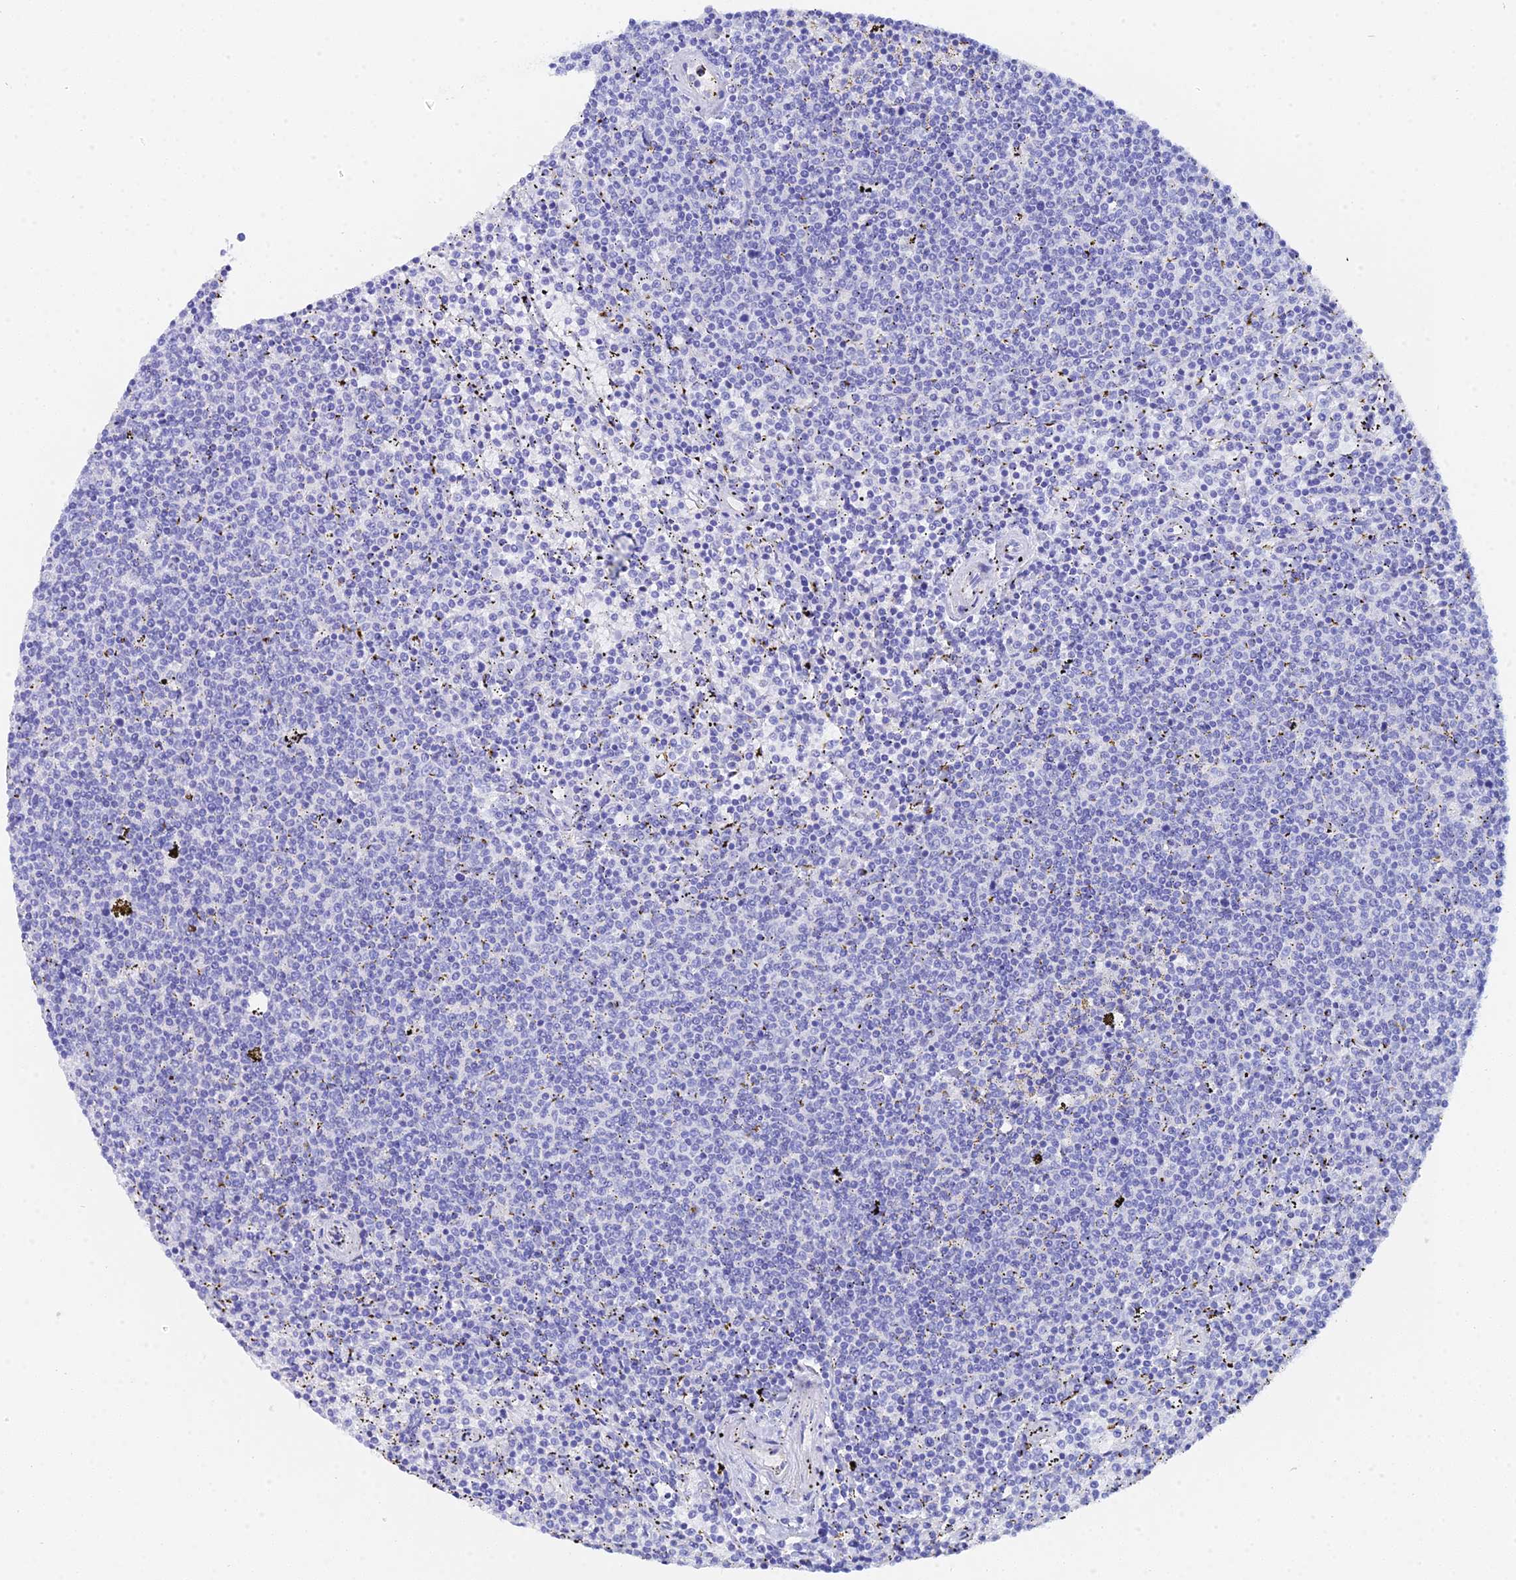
{"staining": {"intensity": "negative", "quantity": "none", "location": "none"}, "tissue": "lymphoma", "cell_type": "Tumor cells", "image_type": "cancer", "snomed": [{"axis": "morphology", "description": "Malignant lymphoma, non-Hodgkin's type, Low grade"}, {"axis": "topography", "description": "Spleen"}], "caption": "The photomicrograph exhibits no significant positivity in tumor cells of low-grade malignant lymphoma, non-Hodgkin's type.", "gene": "CELA3A", "patient": {"sex": "female", "age": 50}}